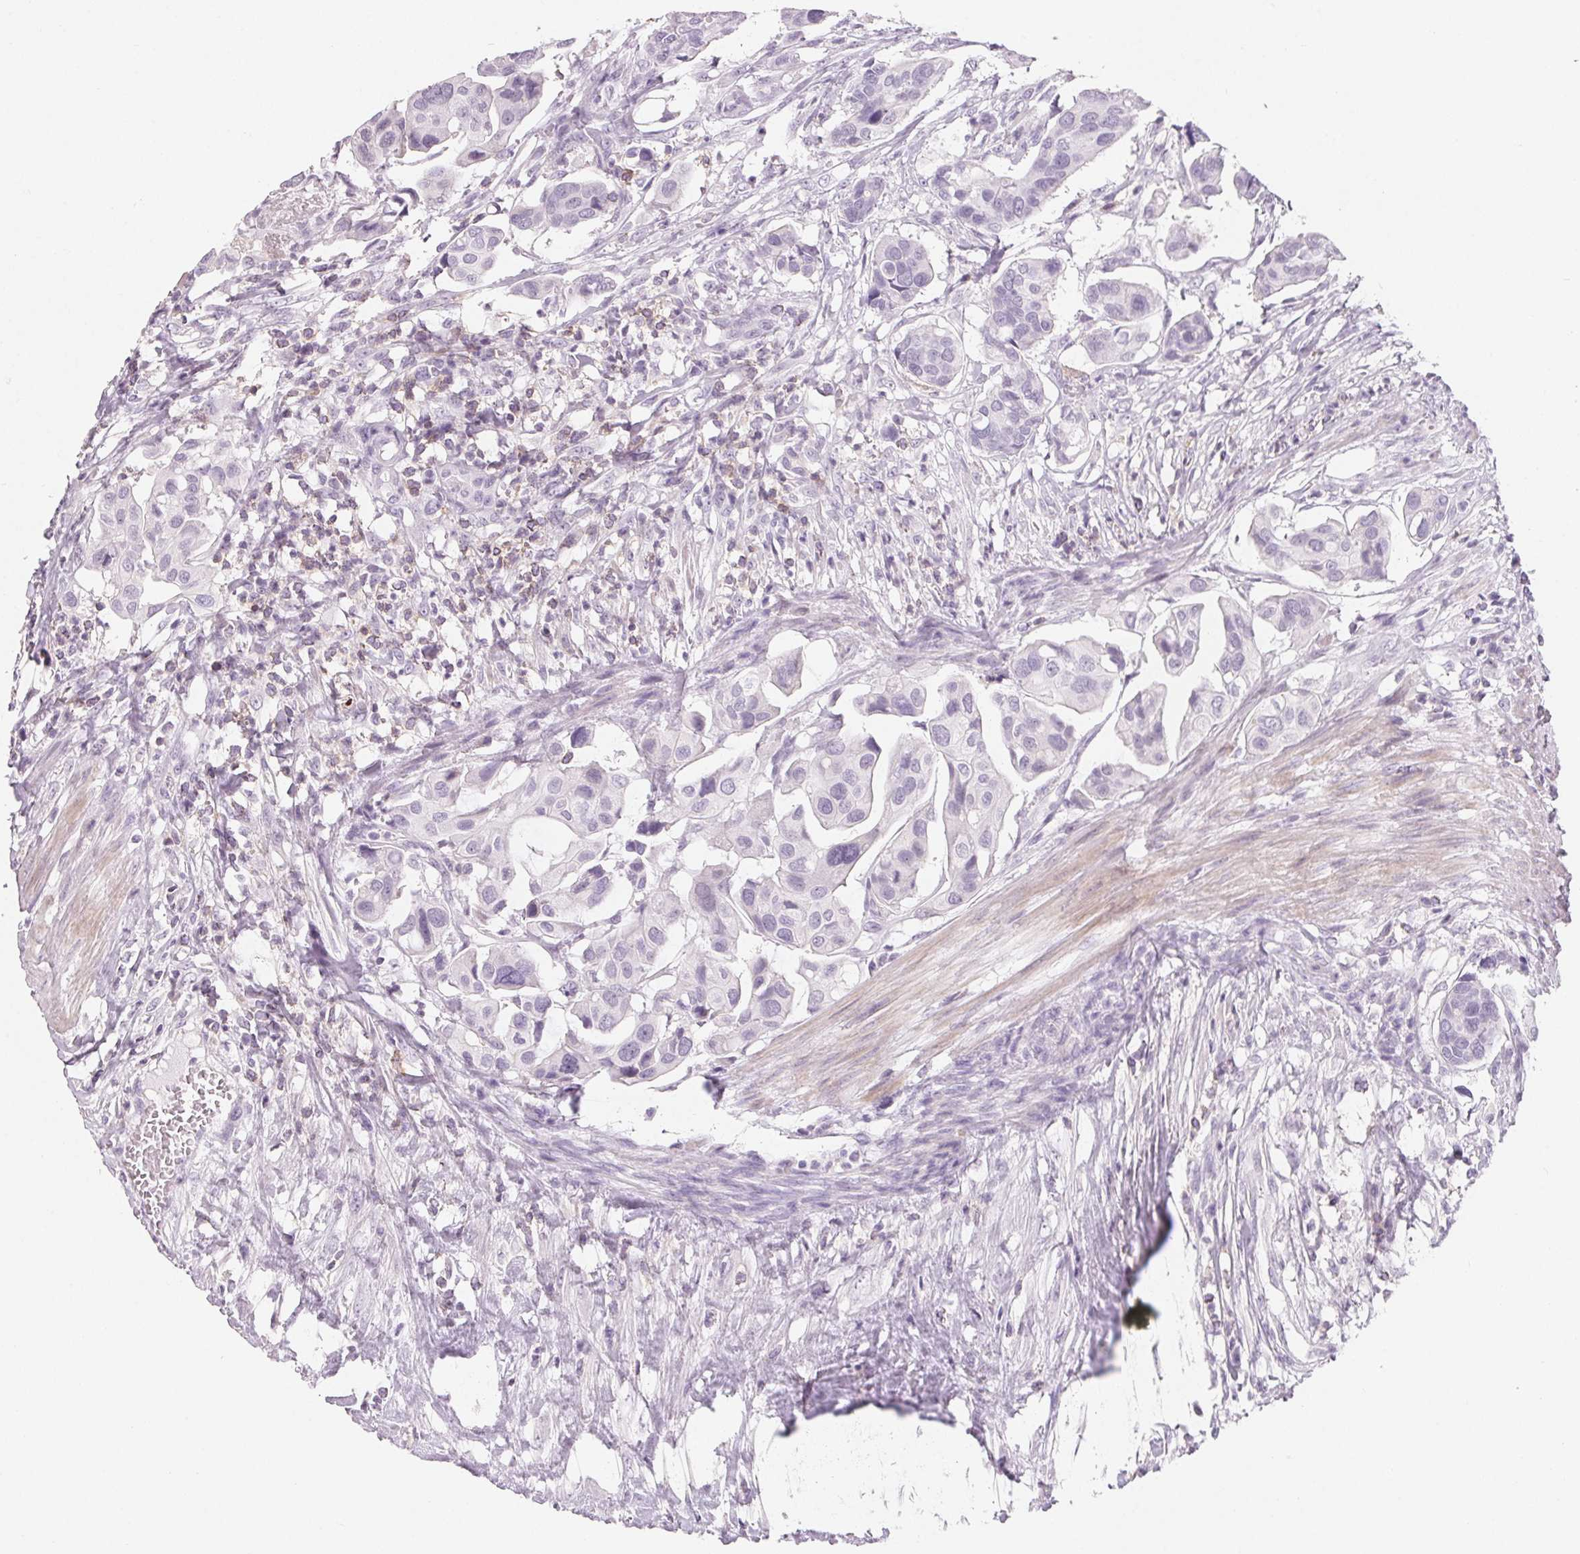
{"staining": {"intensity": "negative", "quantity": "none", "location": "none"}, "tissue": "renal cancer", "cell_type": "Tumor cells", "image_type": "cancer", "snomed": [{"axis": "morphology", "description": "Adenocarcinoma, NOS"}, {"axis": "topography", "description": "Urinary bladder"}], "caption": "Photomicrograph shows no significant protein expression in tumor cells of adenocarcinoma (renal). (DAB immunohistochemistry (IHC), high magnification).", "gene": "CD69", "patient": {"sex": "male", "age": 61}}